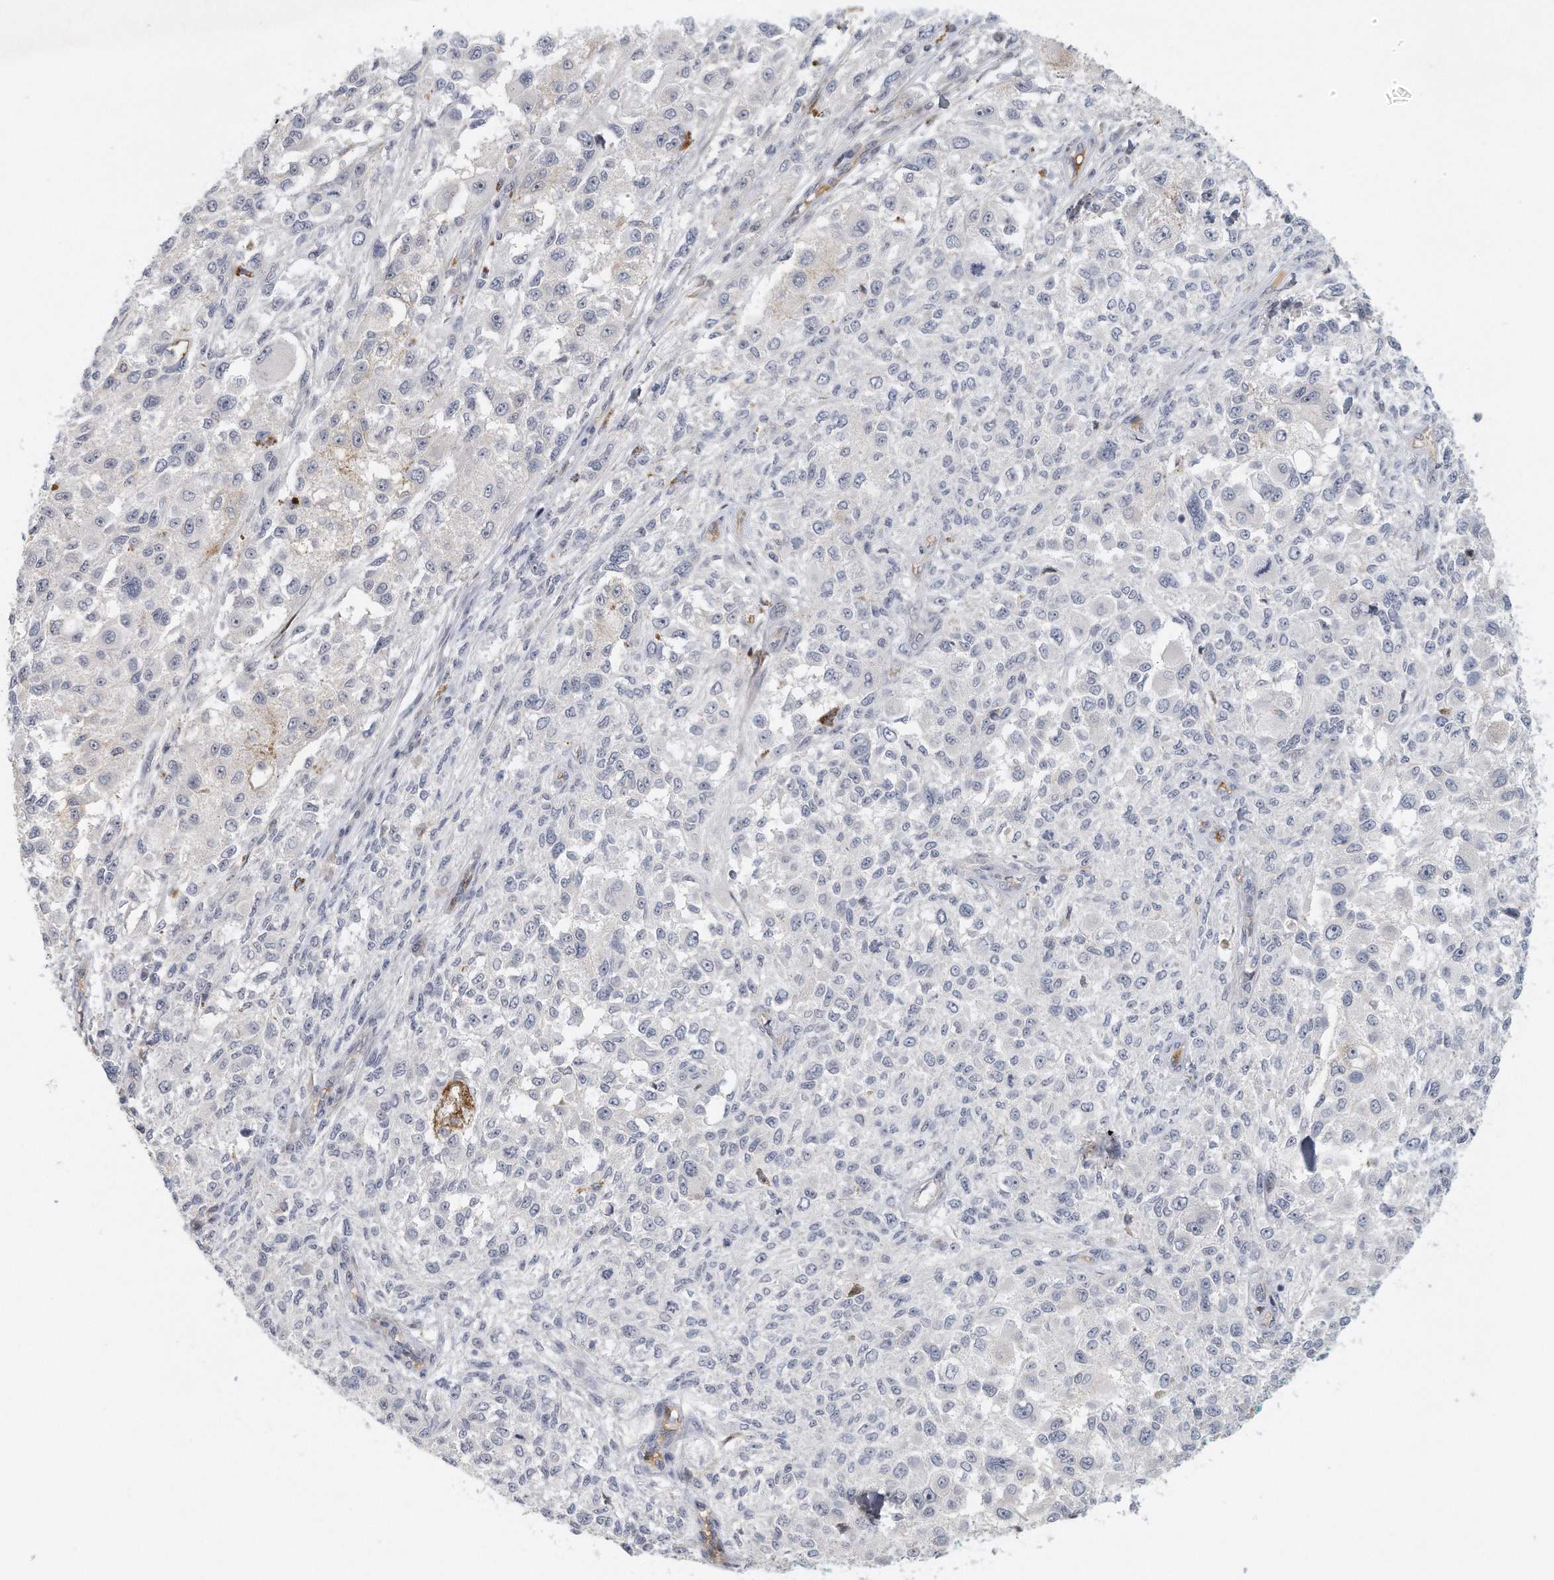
{"staining": {"intensity": "negative", "quantity": "none", "location": "none"}, "tissue": "melanoma", "cell_type": "Tumor cells", "image_type": "cancer", "snomed": [{"axis": "morphology", "description": "Necrosis, NOS"}, {"axis": "morphology", "description": "Malignant melanoma, NOS"}, {"axis": "topography", "description": "Skin"}], "caption": "Tumor cells show no significant positivity in melanoma. (Brightfield microscopy of DAB (3,3'-diaminobenzidine) immunohistochemistry at high magnification).", "gene": "DDX43", "patient": {"sex": "female", "age": 87}}